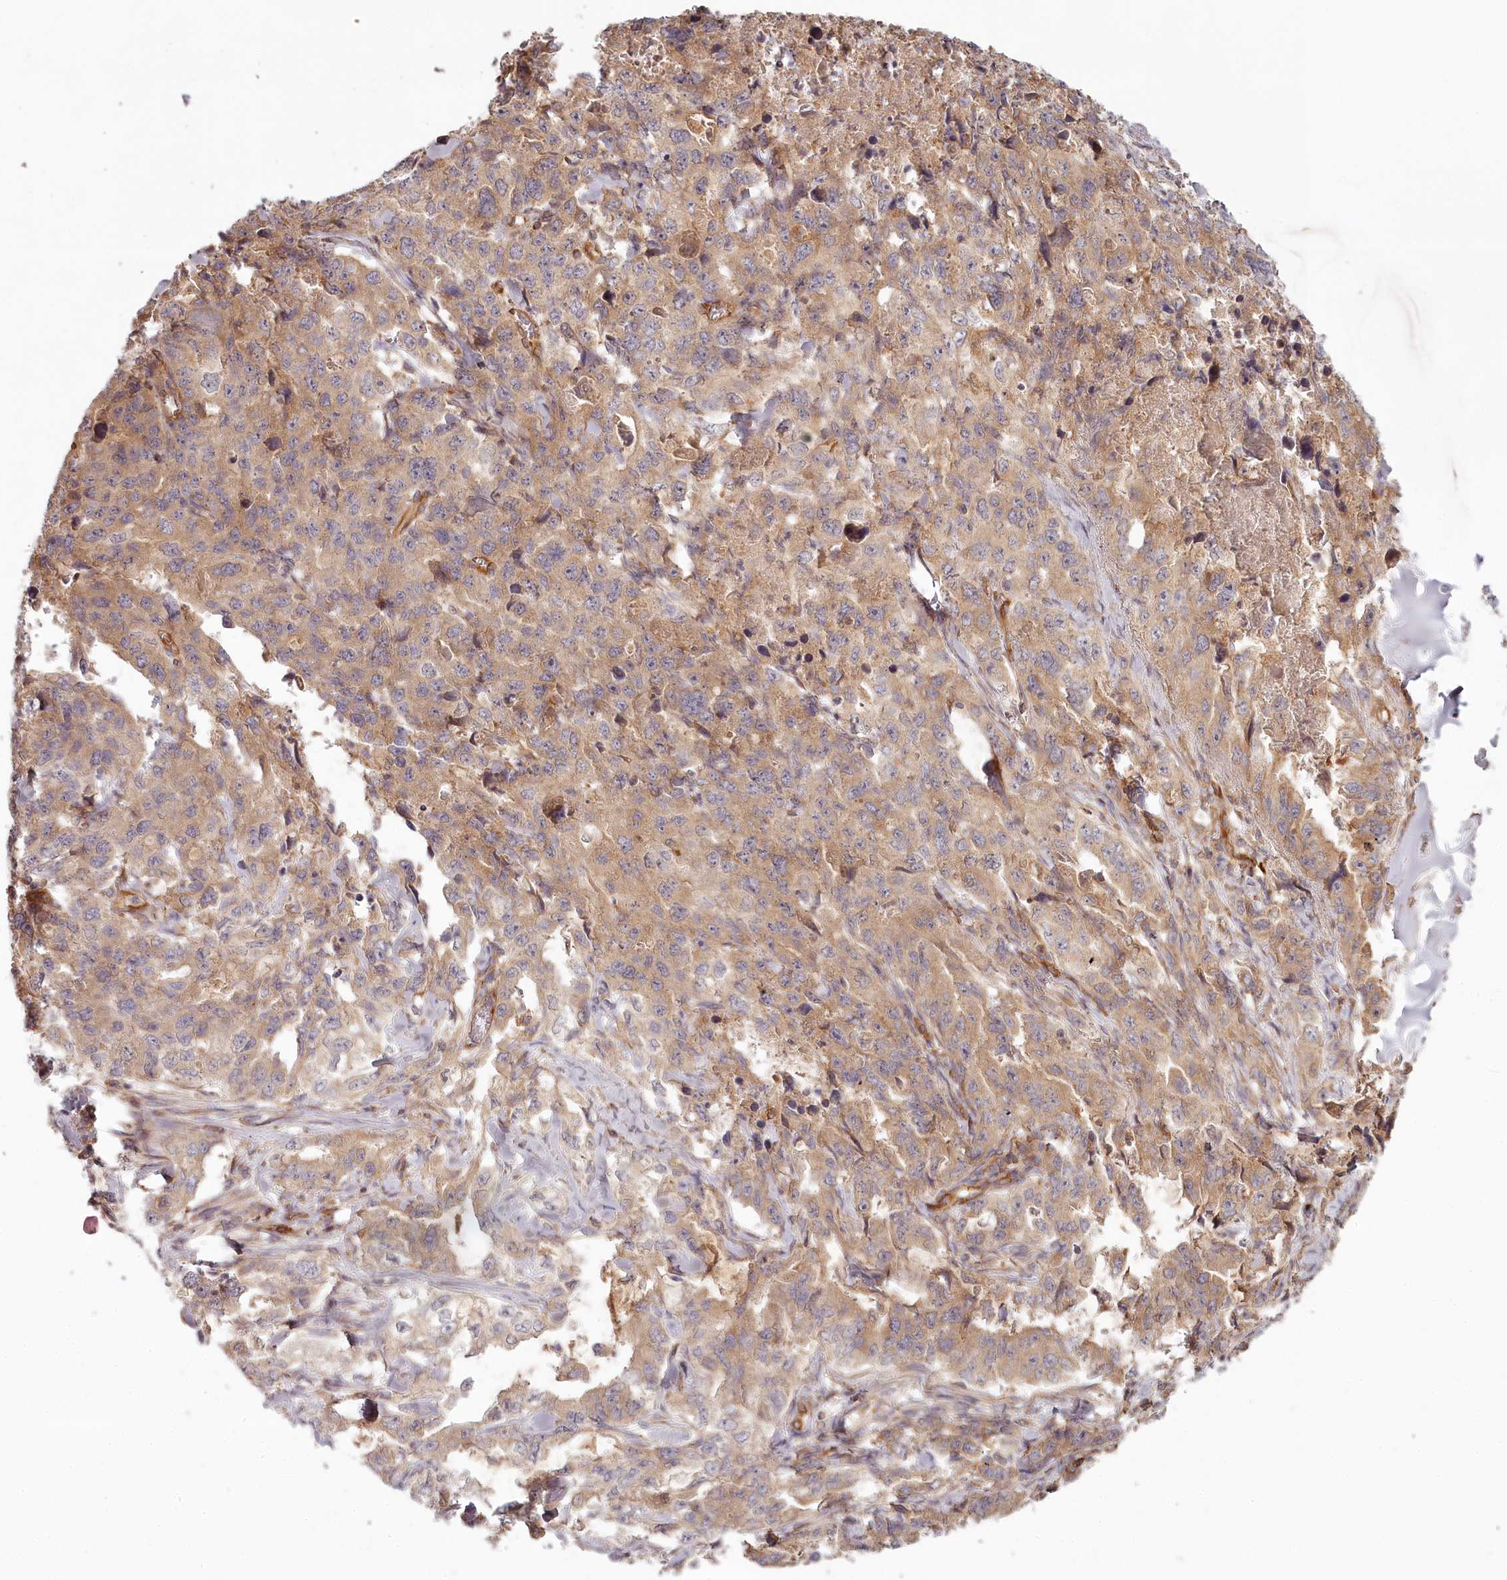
{"staining": {"intensity": "moderate", "quantity": ">75%", "location": "cytoplasmic/membranous"}, "tissue": "lung cancer", "cell_type": "Tumor cells", "image_type": "cancer", "snomed": [{"axis": "morphology", "description": "Adenocarcinoma, NOS"}, {"axis": "topography", "description": "Lung"}], "caption": "A high-resolution photomicrograph shows IHC staining of adenocarcinoma (lung), which shows moderate cytoplasmic/membranous positivity in approximately >75% of tumor cells.", "gene": "TMIE", "patient": {"sex": "female", "age": 51}}